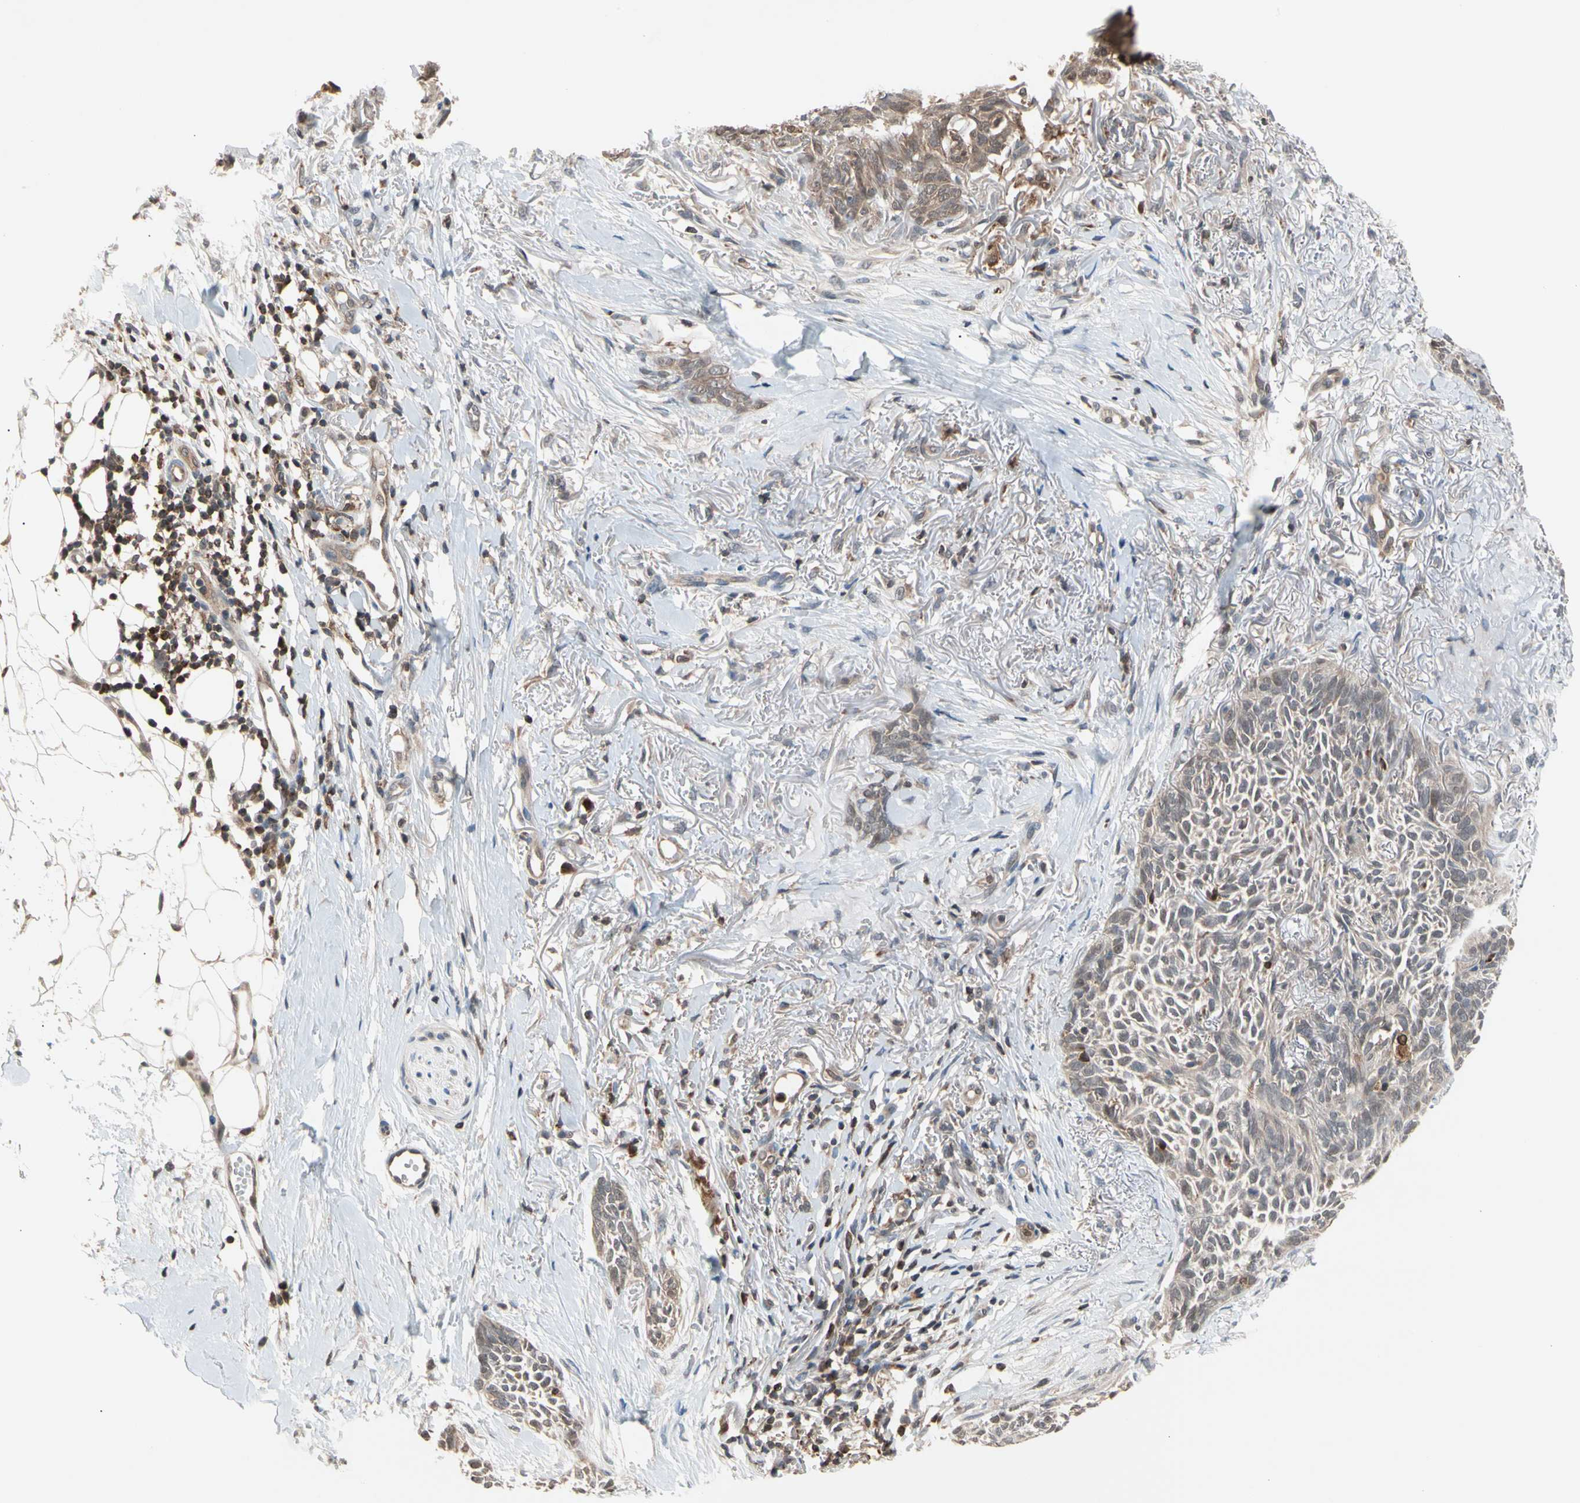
{"staining": {"intensity": "weak", "quantity": "25%-75%", "location": "cytoplasmic/membranous"}, "tissue": "skin cancer", "cell_type": "Tumor cells", "image_type": "cancer", "snomed": [{"axis": "morphology", "description": "Basal cell carcinoma"}, {"axis": "topography", "description": "Skin"}], "caption": "Protein analysis of basal cell carcinoma (skin) tissue reveals weak cytoplasmic/membranous expression in about 25%-75% of tumor cells. (brown staining indicates protein expression, while blue staining denotes nuclei).", "gene": "MTHFS", "patient": {"sex": "female", "age": 84}}